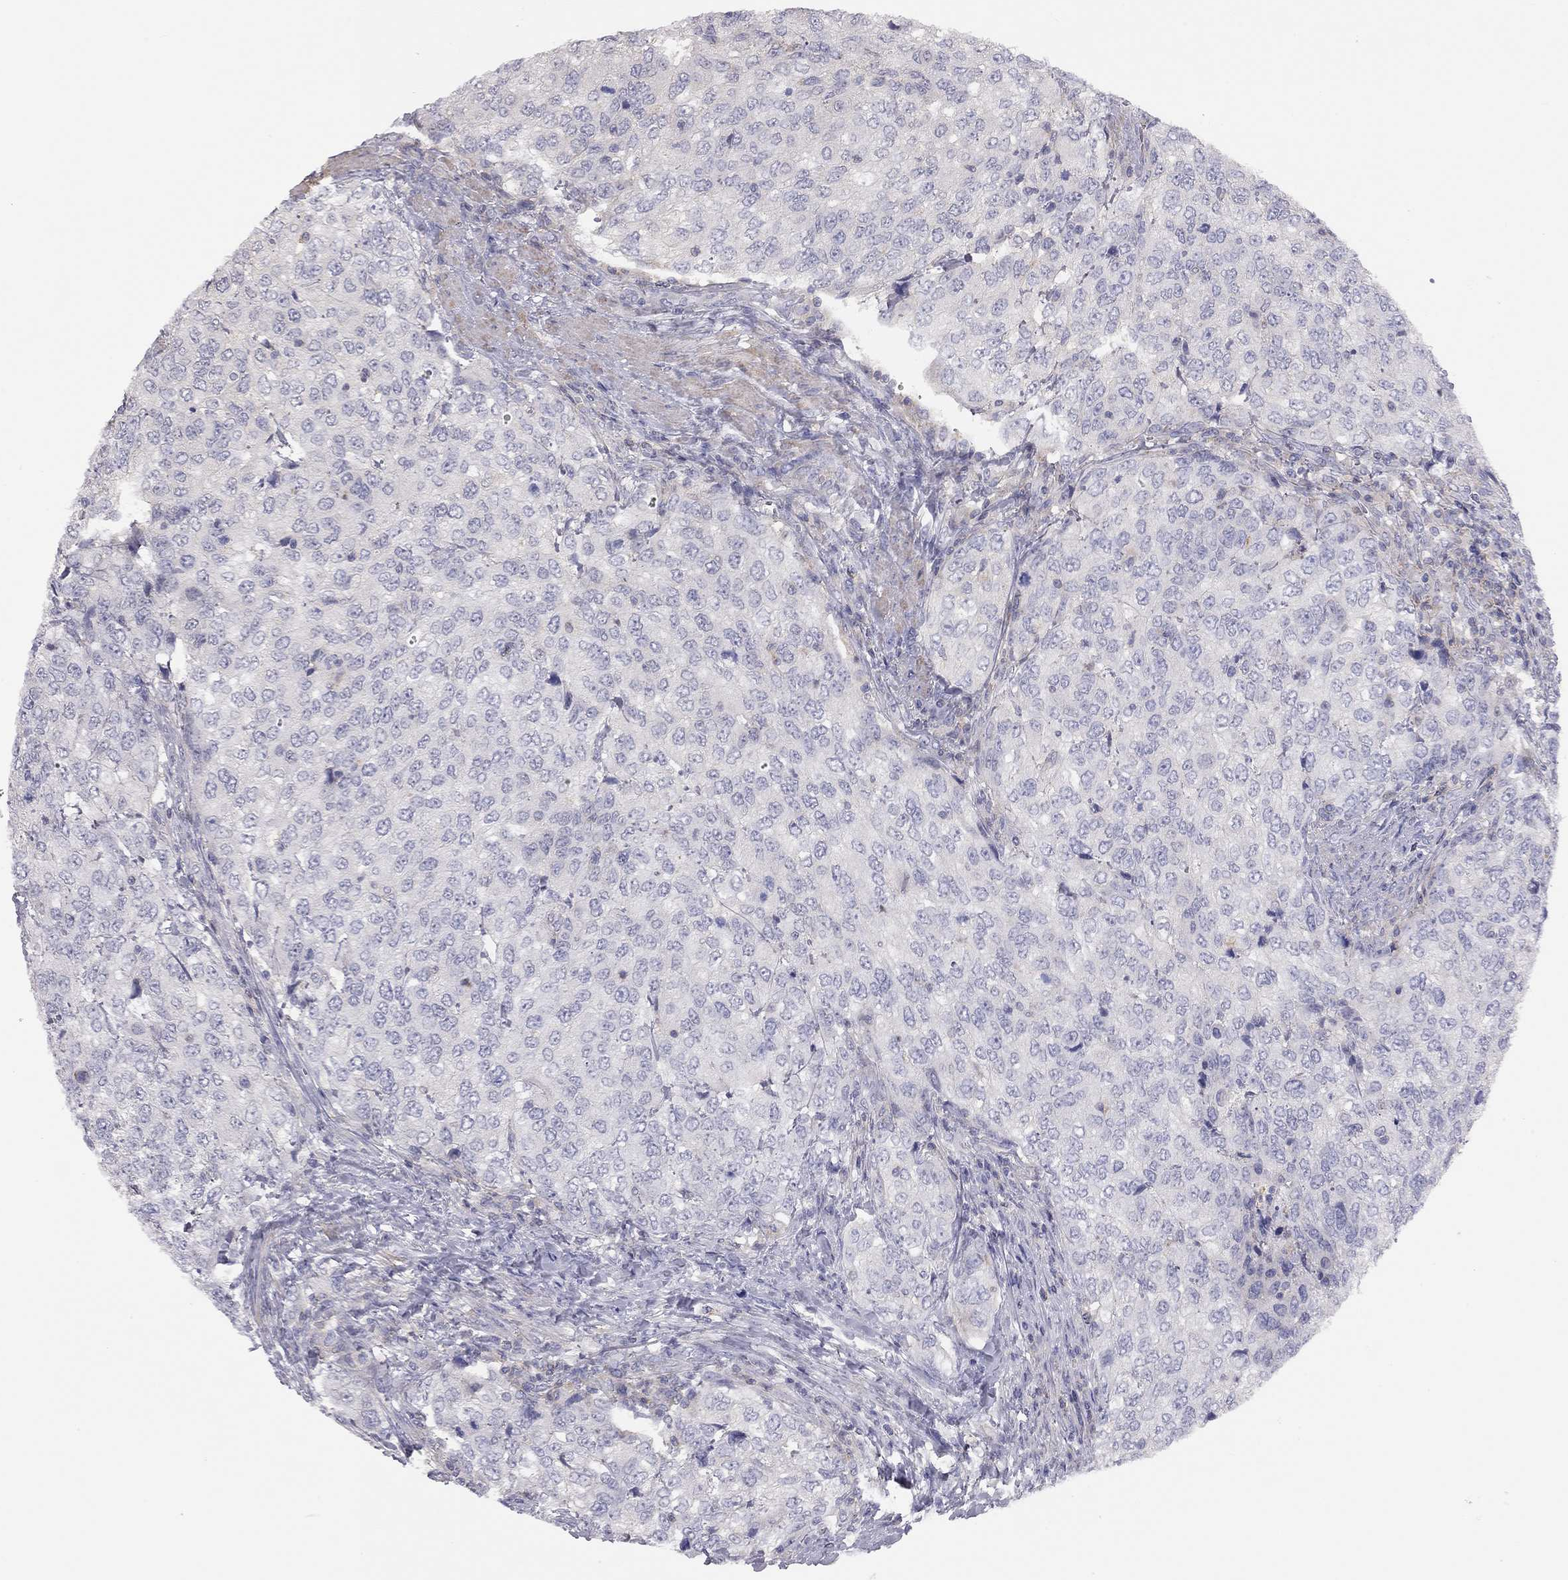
{"staining": {"intensity": "negative", "quantity": "none", "location": "none"}, "tissue": "urothelial cancer", "cell_type": "Tumor cells", "image_type": "cancer", "snomed": [{"axis": "morphology", "description": "Urothelial carcinoma, High grade"}, {"axis": "topography", "description": "Urinary bladder"}], "caption": "This is a image of IHC staining of urothelial cancer, which shows no positivity in tumor cells.", "gene": "ADCYAP1", "patient": {"sex": "female", "age": 78}}